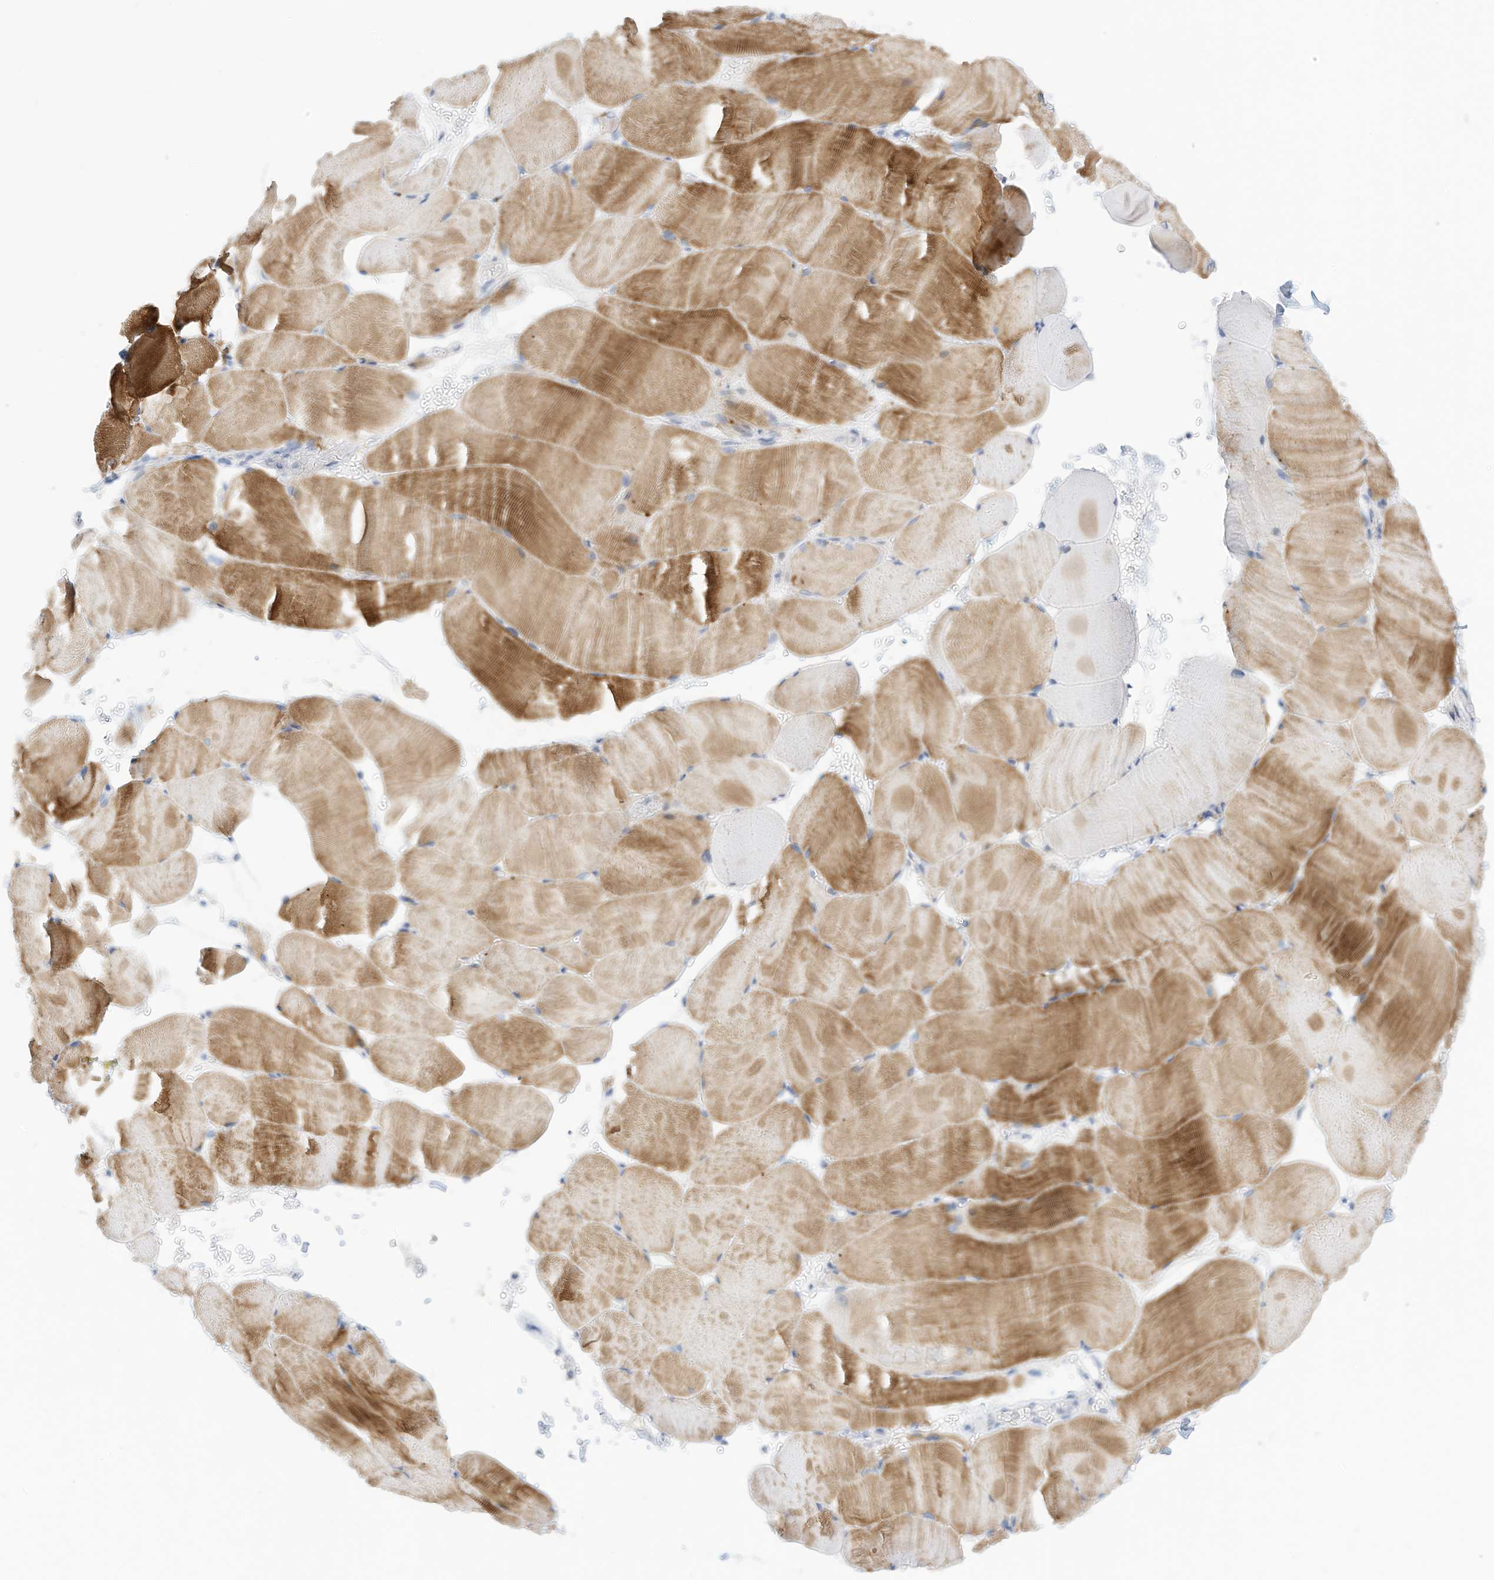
{"staining": {"intensity": "moderate", "quantity": "25%-75%", "location": "cytoplasmic/membranous"}, "tissue": "skeletal muscle", "cell_type": "Myocytes", "image_type": "normal", "snomed": [{"axis": "morphology", "description": "Normal tissue, NOS"}, {"axis": "topography", "description": "Skeletal muscle"}, {"axis": "topography", "description": "Parathyroid gland"}], "caption": "Immunohistochemical staining of unremarkable human skeletal muscle demonstrates moderate cytoplasmic/membranous protein staining in approximately 25%-75% of myocytes. The protein of interest is stained brown, and the nuclei are stained in blue (DAB (3,3'-diaminobenzidine) IHC with brightfield microscopy, high magnification).", "gene": "SPOCD1", "patient": {"sex": "female", "age": 37}}